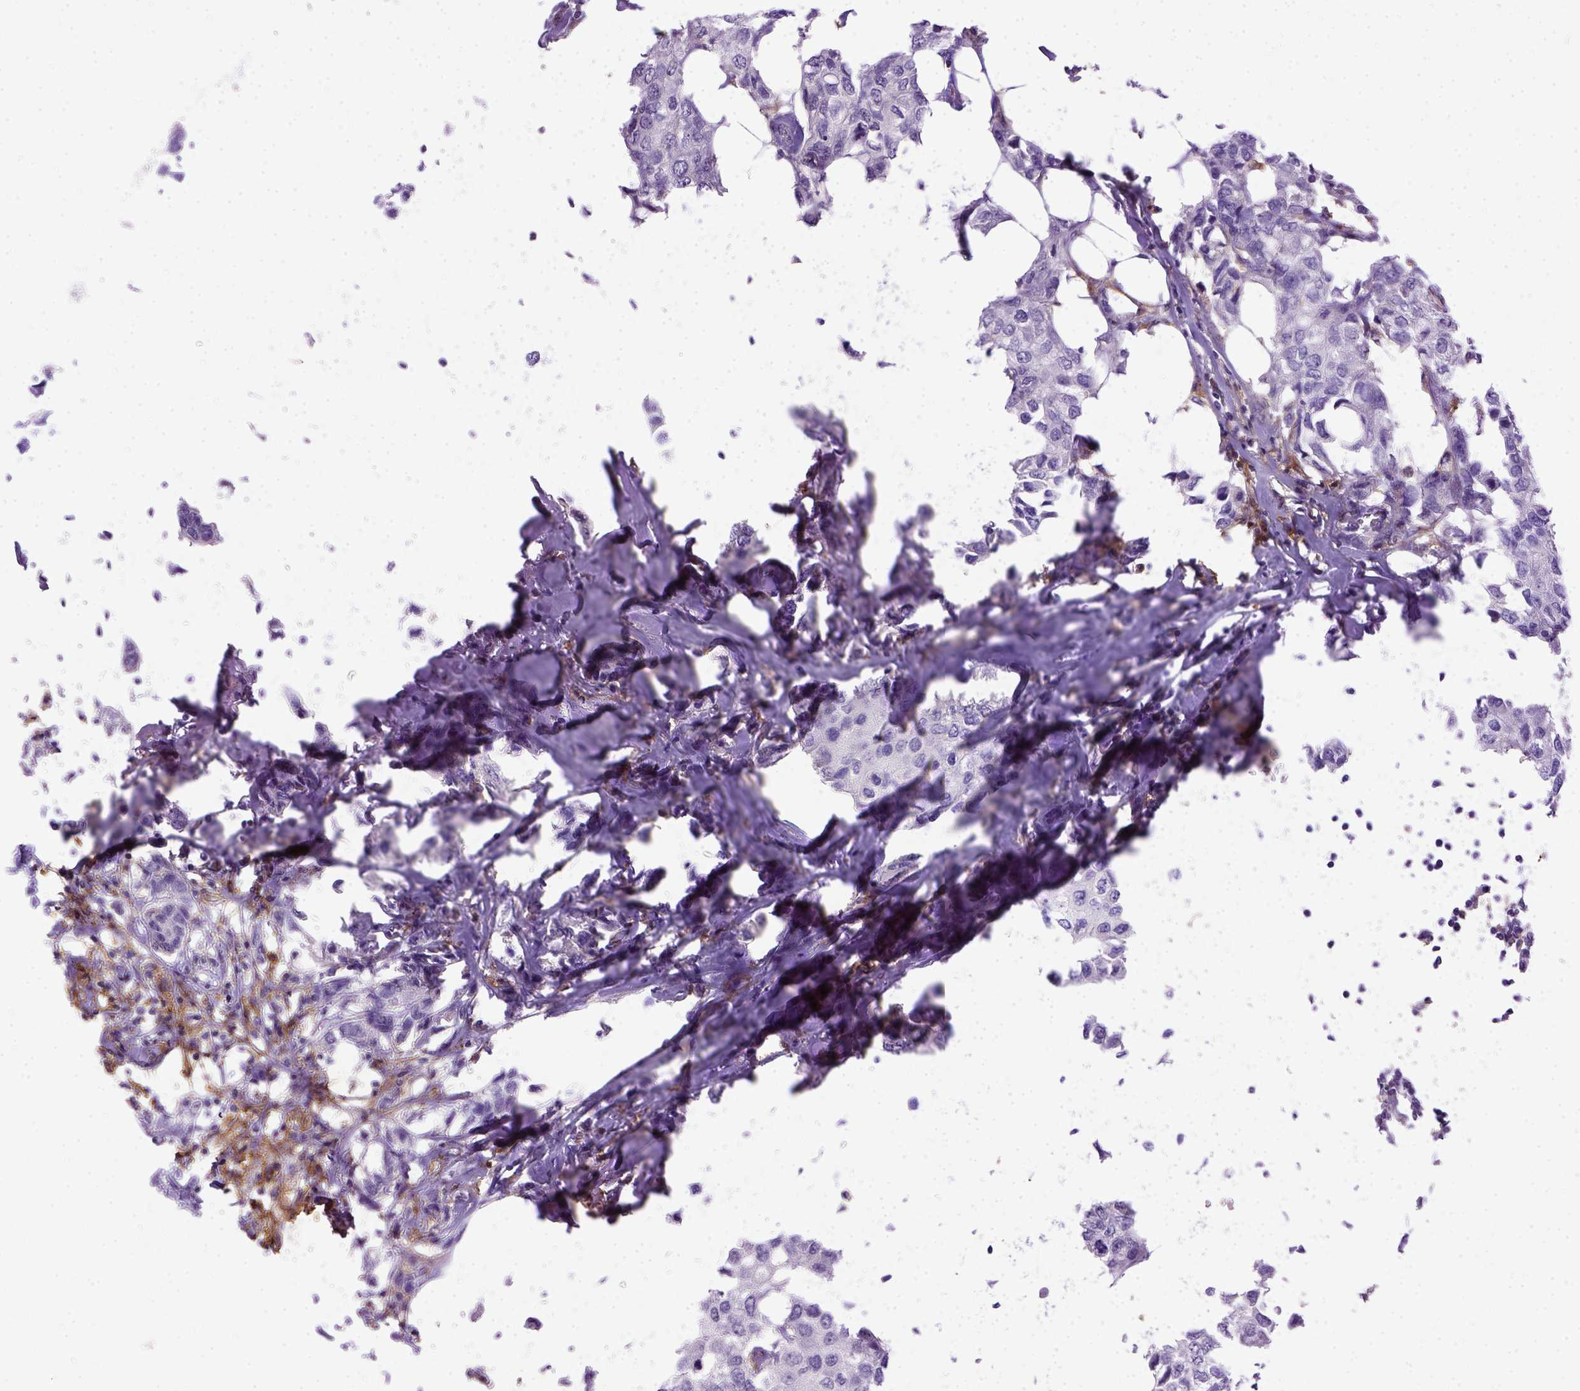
{"staining": {"intensity": "negative", "quantity": "none", "location": "none"}, "tissue": "breast cancer", "cell_type": "Tumor cells", "image_type": "cancer", "snomed": [{"axis": "morphology", "description": "Duct carcinoma"}, {"axis": "topography", "description": "Breast"}], "caption": "An immunohistochemistry (IHC) image of breast cancer (infiltrating ductal carcinoma) is shown. There is no staining in tumor cells of breast cancer (infiltrating ductal carcinoma). Nuclei are stained in blue.", "gene": "ITGAX", "patient": {"sex": "female", "age": 80}}